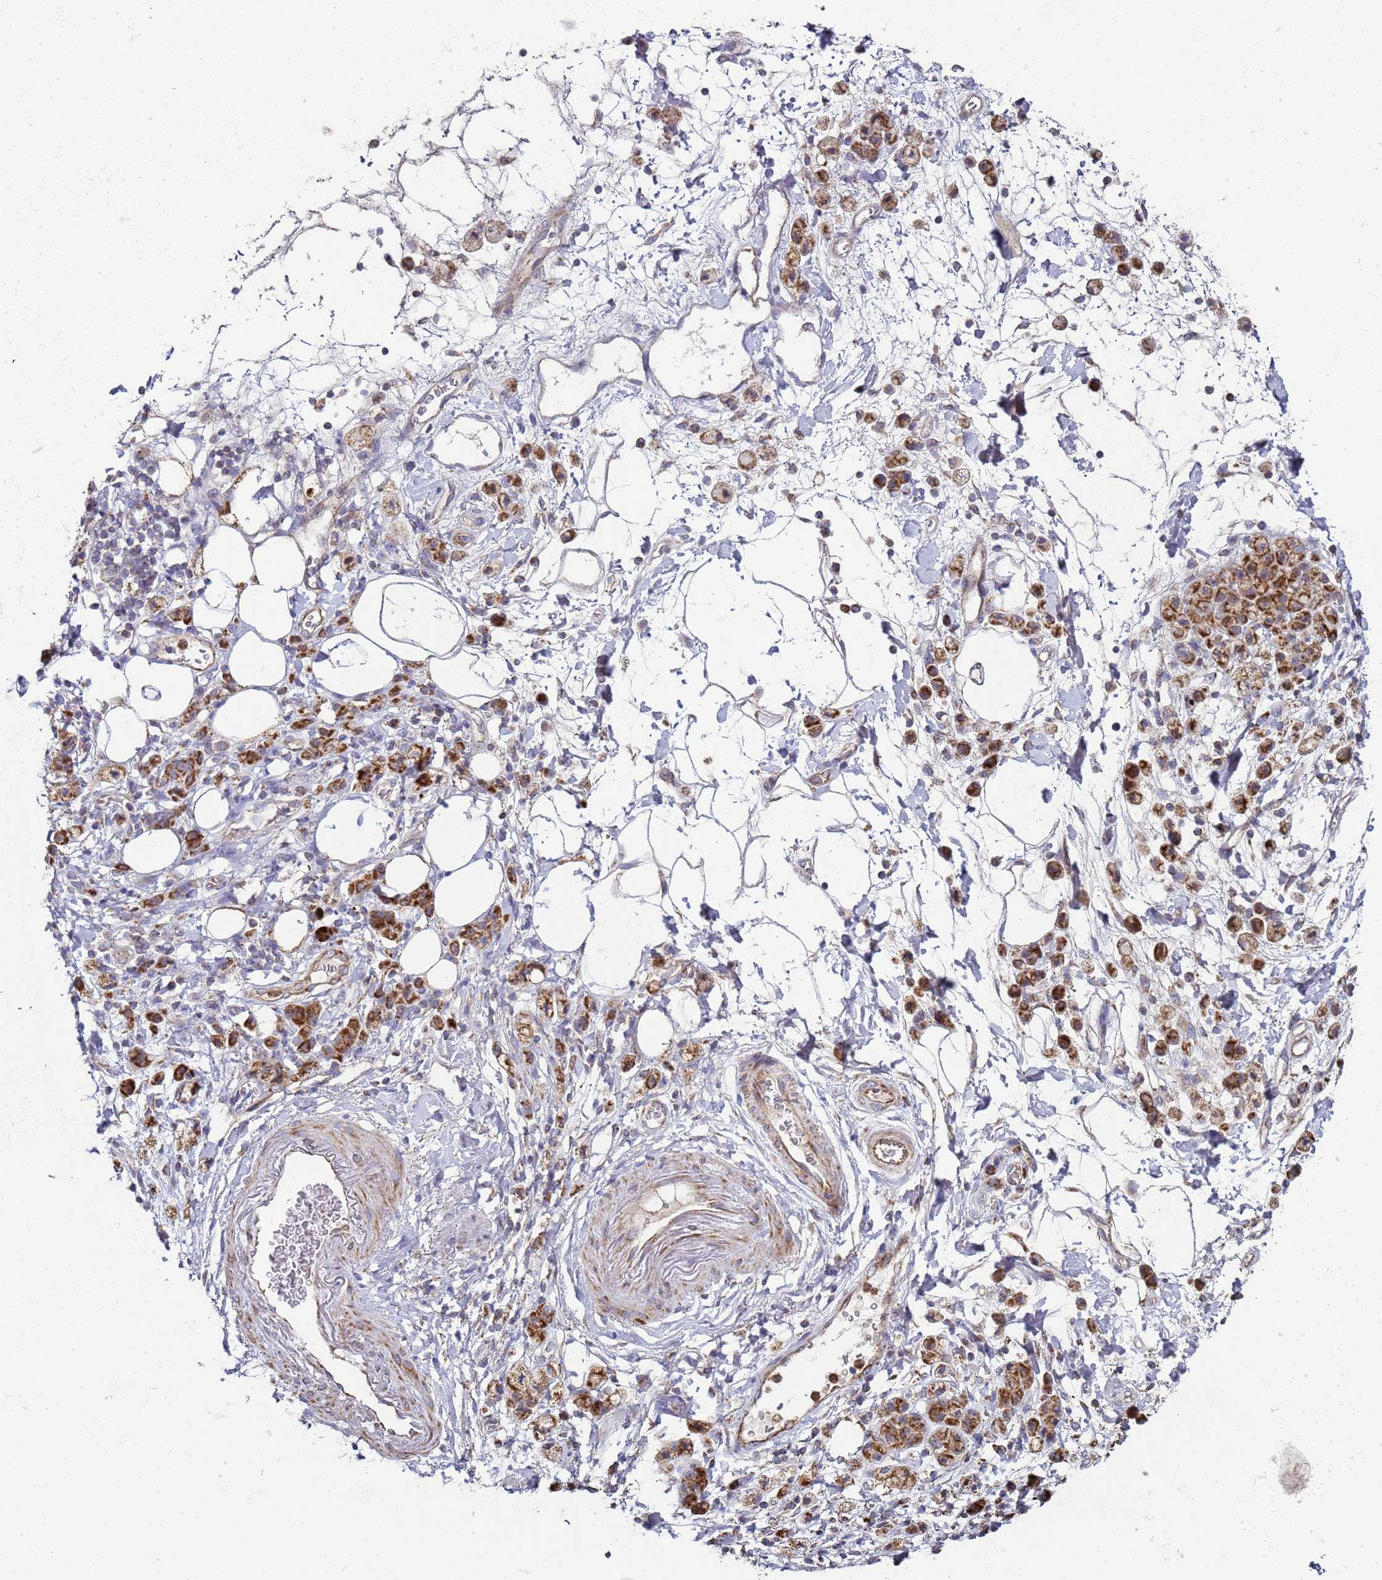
{"staining": {"intensity": "strong", "quantity": ">75%", "location": "cytoplasmic/membranous"}, "tissue": "stomach cancer", "cell_type": "Tumor cells", "image_type": "cancer", "snomed": [{"axis": "morphology", "description": "Adenocarcinoma, NOS"}, {"axis": "topography", "description": "Stomach"}], "caption": "Protein staining by immunohistochemistry (IHC) demonstrates strong cytoplasmic/membranous positivity in about >75% of tumor cells in stomach cancer (adenocarcinoma).", "gene": "FBXO33", "patient": {"sex": "male", "age": 77}}